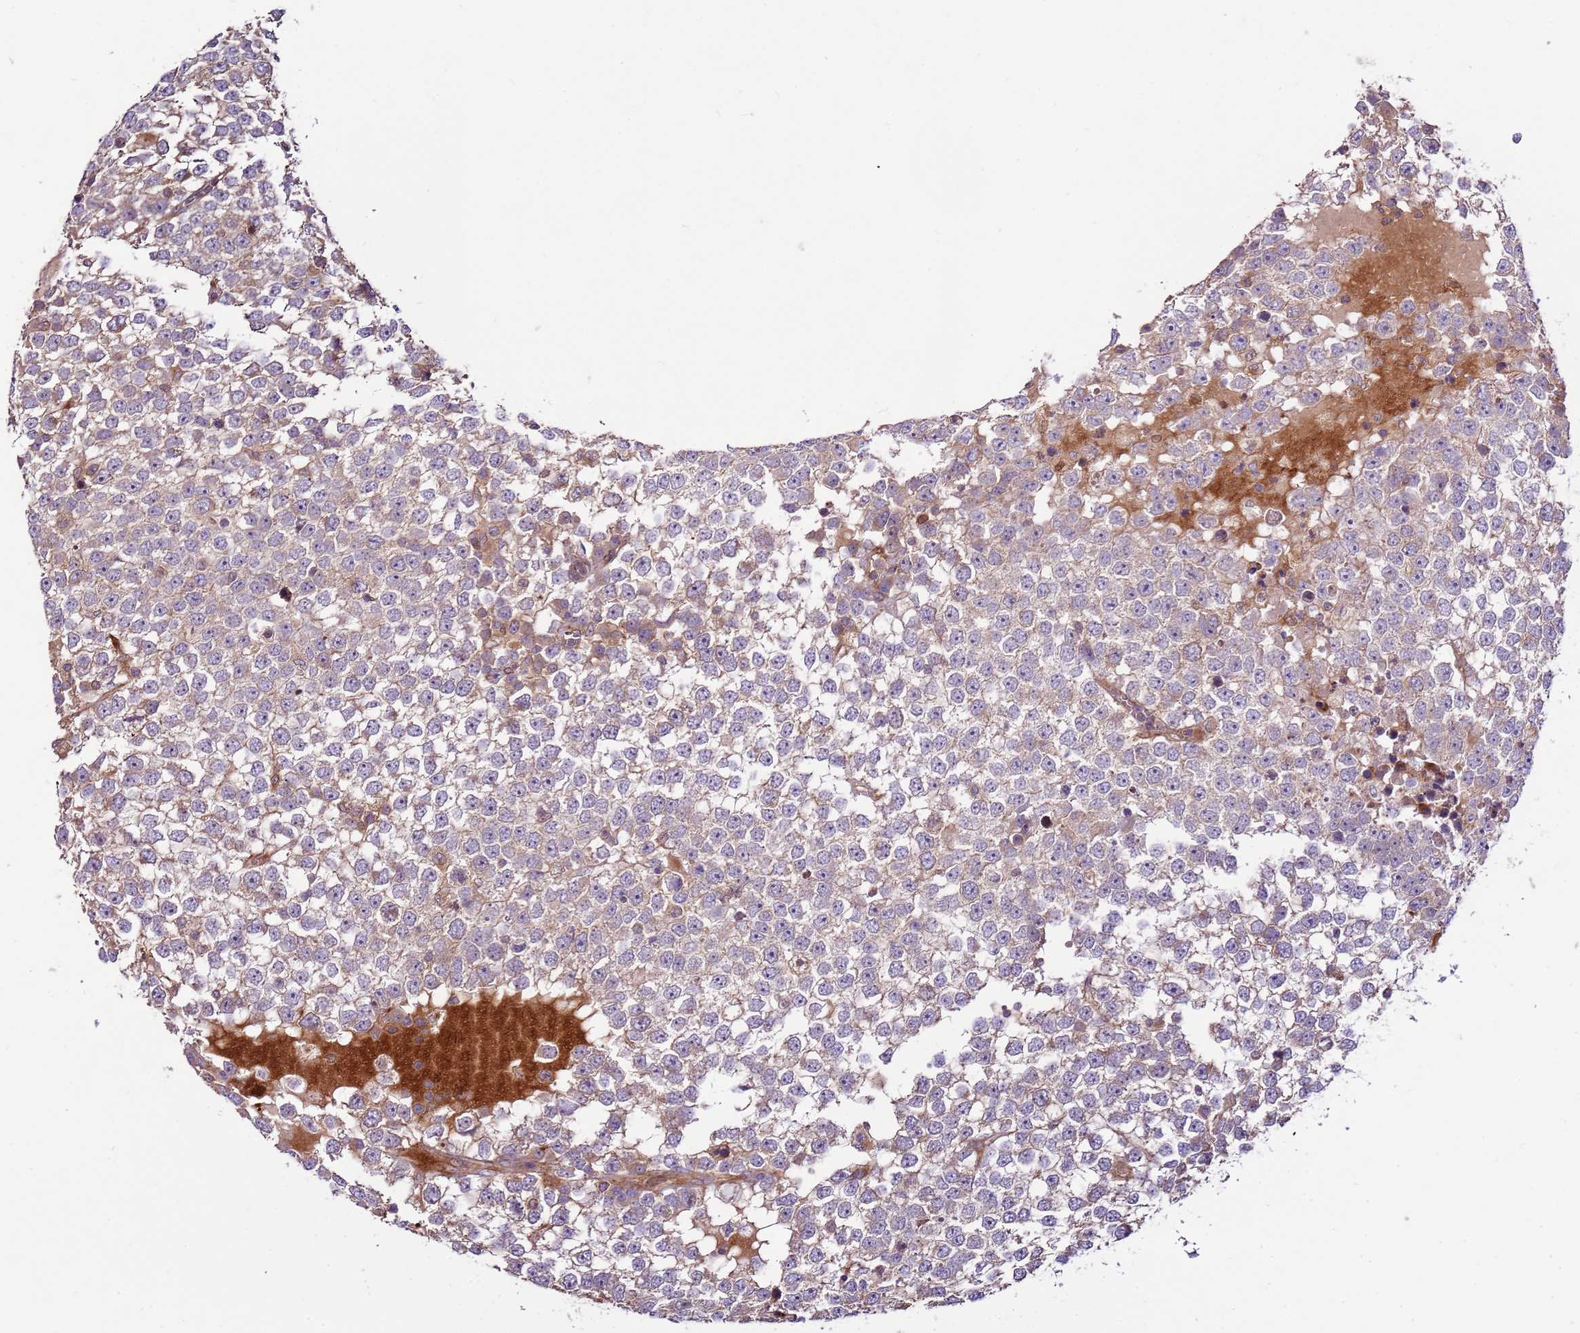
{"staining": {"intensity": "weak", "quantity": "25%-75%", "location": "cytoplasmic/membranous"}, "tissue": "testis cancer", "cell_type": "Tumor cells", "image_type": "cancer", "snomed": [{"axis": "morphology", "description": "Seminoma, NOS"}, {"axis": "topography", "description": "Testis"}], "caption": "Brown immunohistochemical staining in testis cancer (seminoma) exhibits weak cytoplasmic/membranous positivity in about 25%-75% of tumor cells. (brown staining indicates protein expression, while blue staining denotes nuclei).", "gene": "ZNF624", "patient": {"sex": "male", "age": 65}}